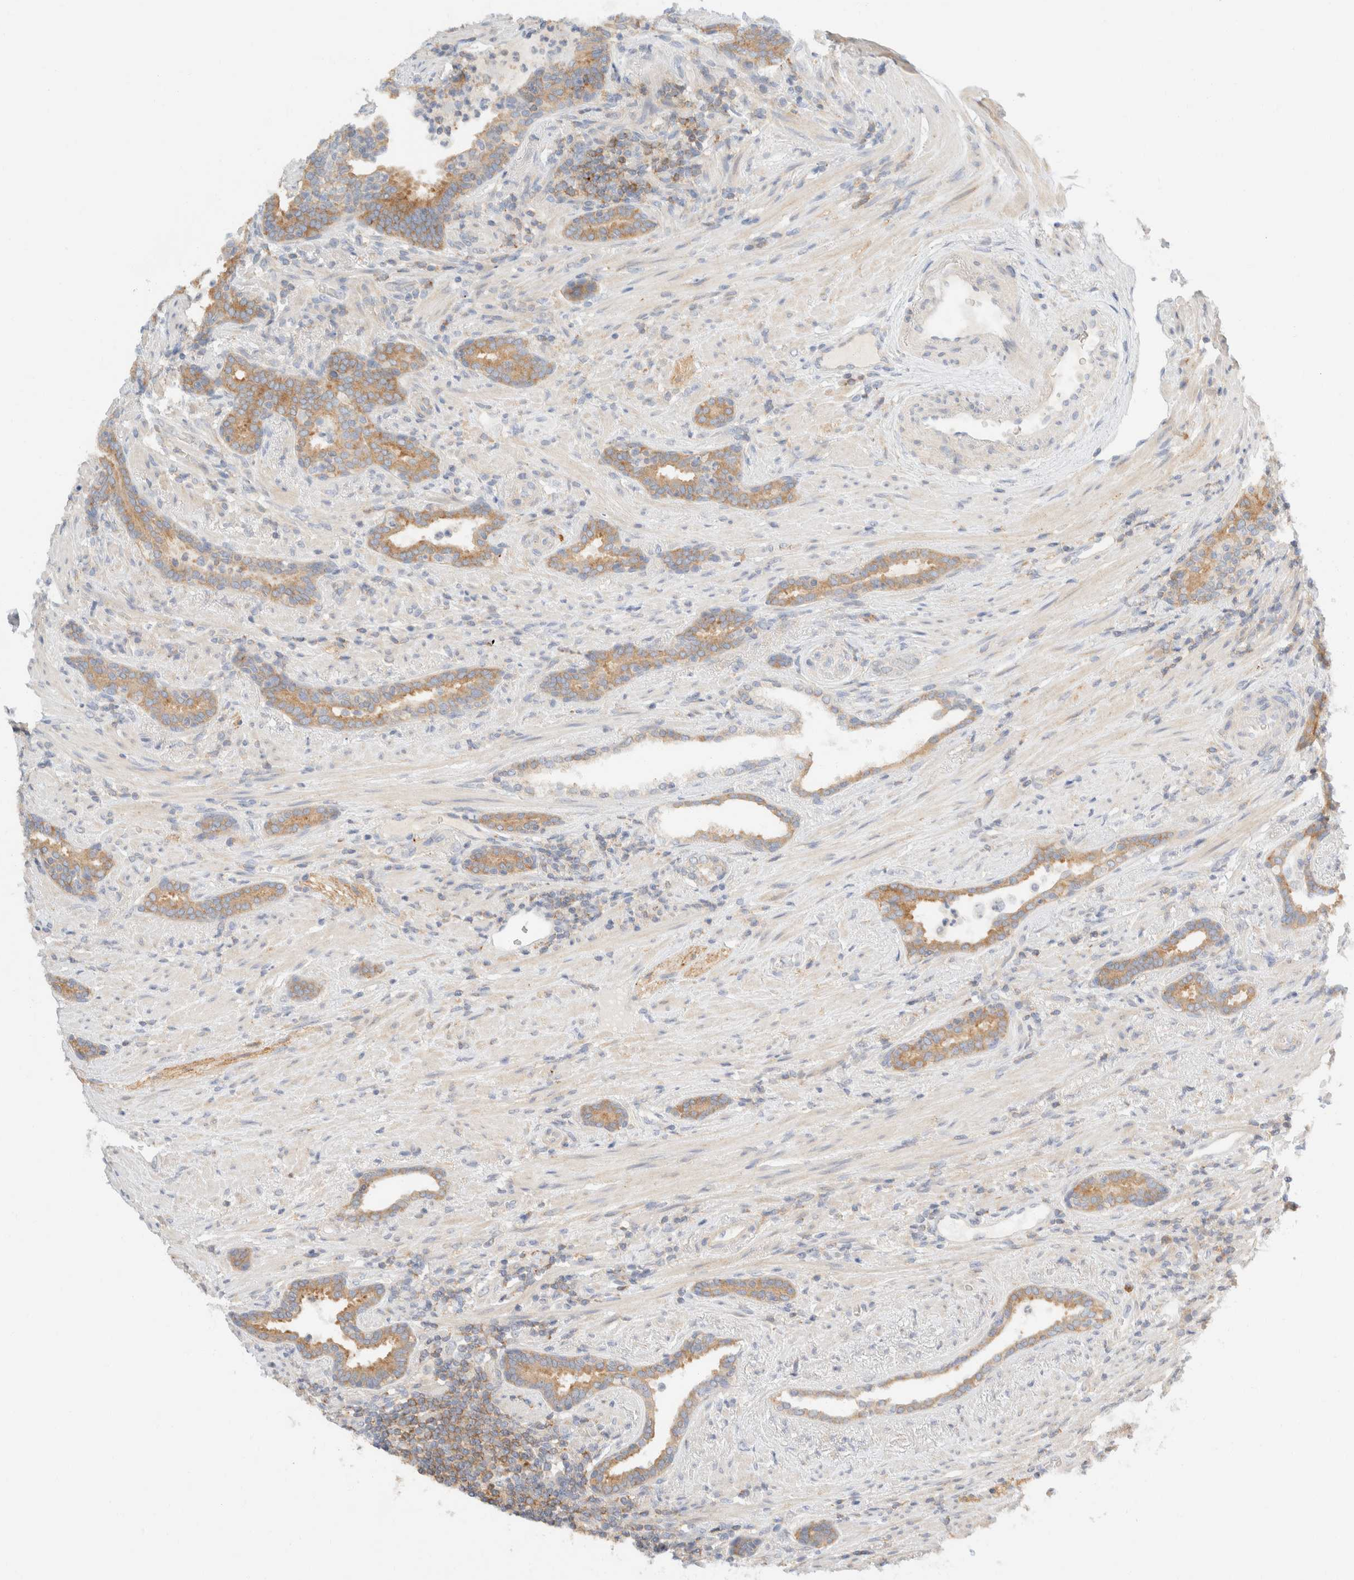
{"staining": {"intensity": "moderate", "quantity": ">75%", "location": "cytoplasmic/membranous"}, "tissue": "prostate cancer", "cell_type": "Tumor cells", "image_type": "cancer", "snomed": [{"axis": "morphology", "description": "Adenocarcinoma, High grade"}, {"axis": "topography", "description": "Prostate"}], "caption": "There is medium levels of moderate cytoplasmic/membranous expression in tumor cells of prostate cancer (high-grade adenocarcinoma), as demonstrated by immunohistochemical staining (brown color).", "gene": "SH3GLB2", "patient": {"sex": "male", "age": 71}}